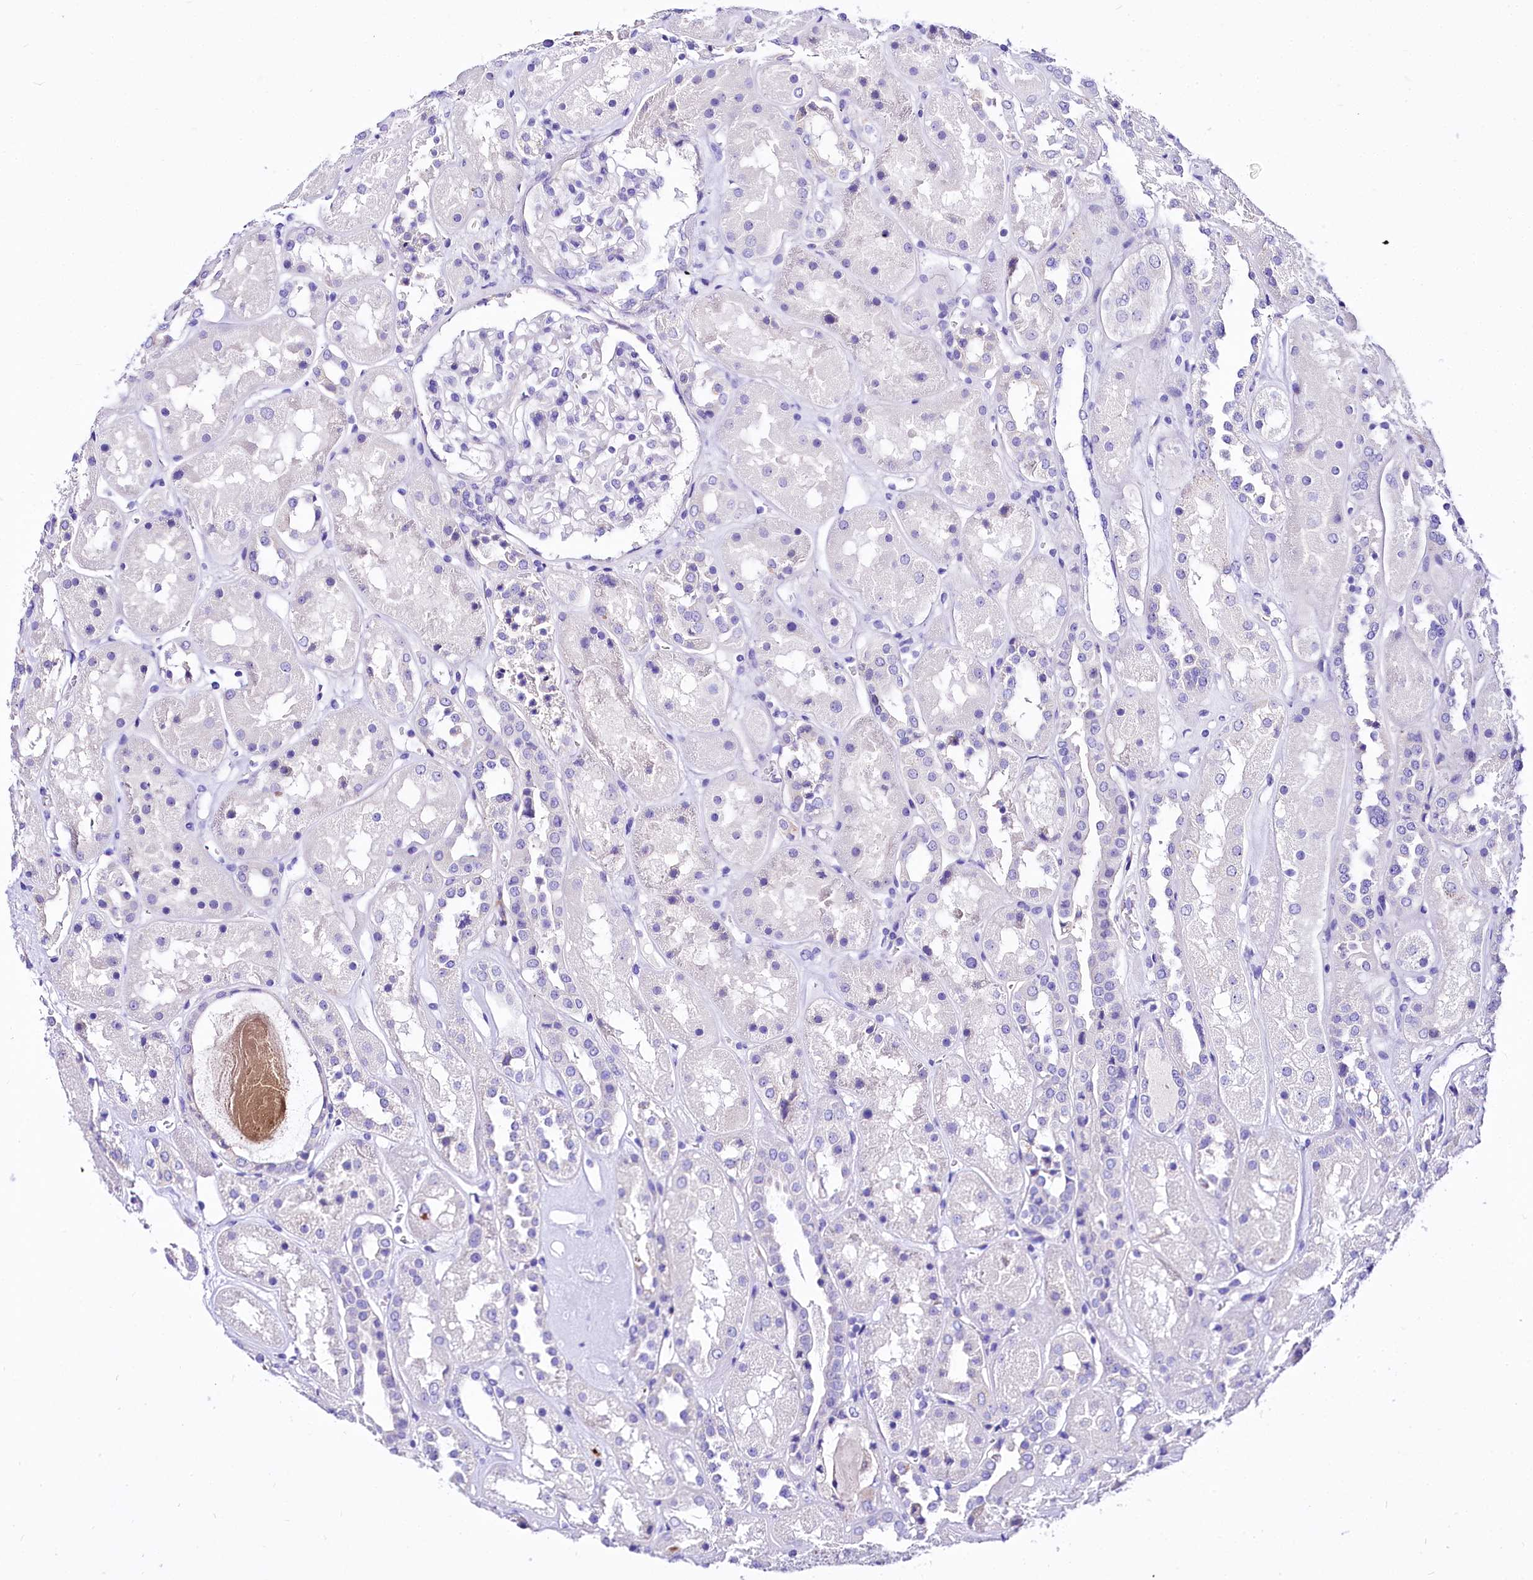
{"staining": {"intensity": "negative", "quantity": "none", "location": "none"}, "tissue": "kidney", "cell_type": "Cells in glomeruli", "image_type": "normal", "snomed": [{"axis": "morphology", "description": "Normal tissue, NOS"}, {"axis": "topography", "description": "Kidney"}], "caption": "Cells in glomeruli show no significant staining in unremarkable kidney.", "gene": "A2ML1", "patient": {"sex": "male", "age": 70}}